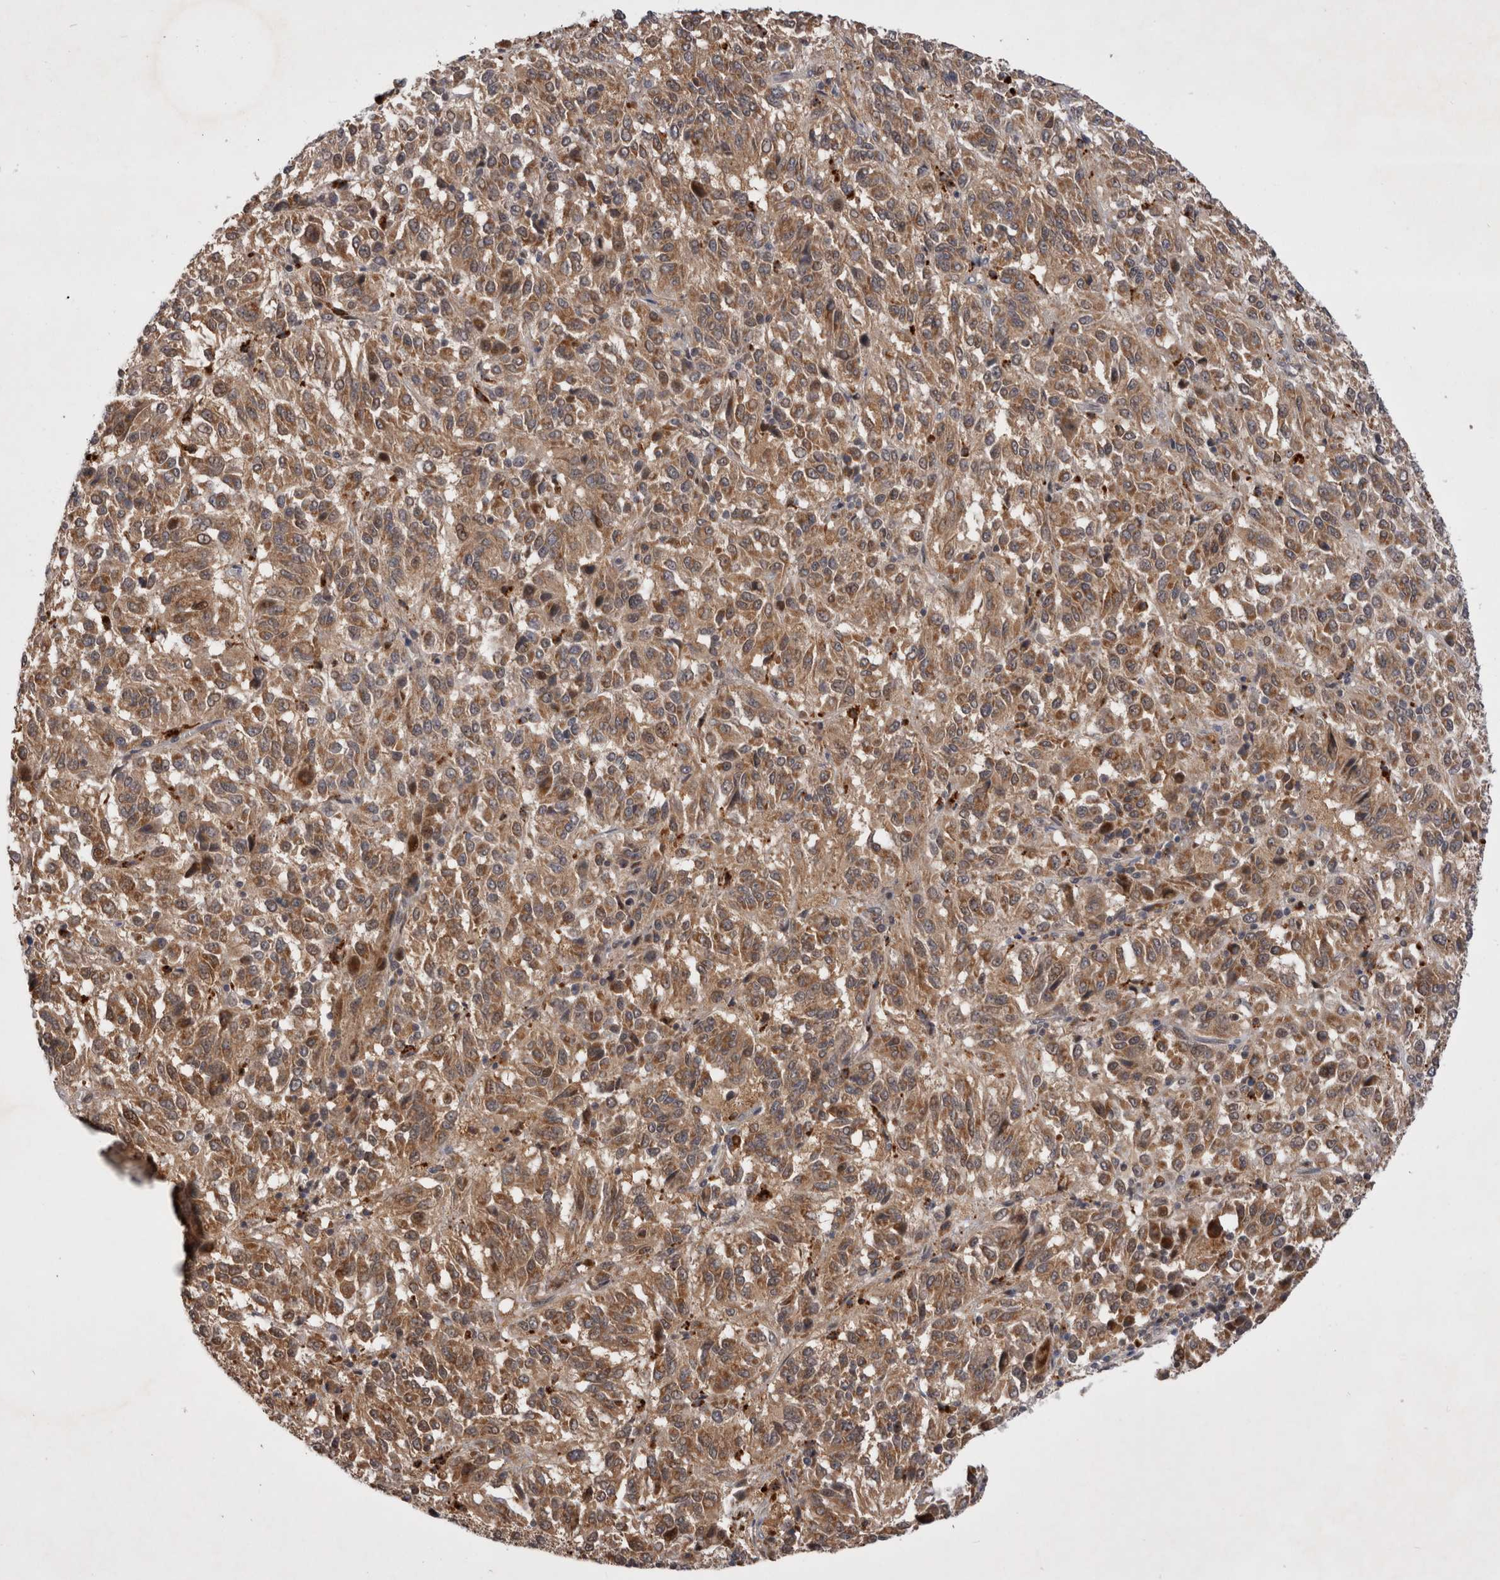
{"staining": {"intensity": "moderate", "quantity": ">75%", "location": "cytoplasmic/membranous"}, "tissue": "melanoma", "cell_type": "Tumor cells", "image_type": "cancer", "snomed": [{"axis": "morphology", "description": "Malignant melanoma, Metastatic site"}, {"axis": "topography", "description": "Lung"}], "caption": "Malignant melanoma (metastatic site) tissue displays moderate cytoplasmic/membranous positivity in about >75% of tumor cells, visualized by immunohistochemistry.", "gene": "MRPL37", "patient": {"sex": "male", "age": 64}}